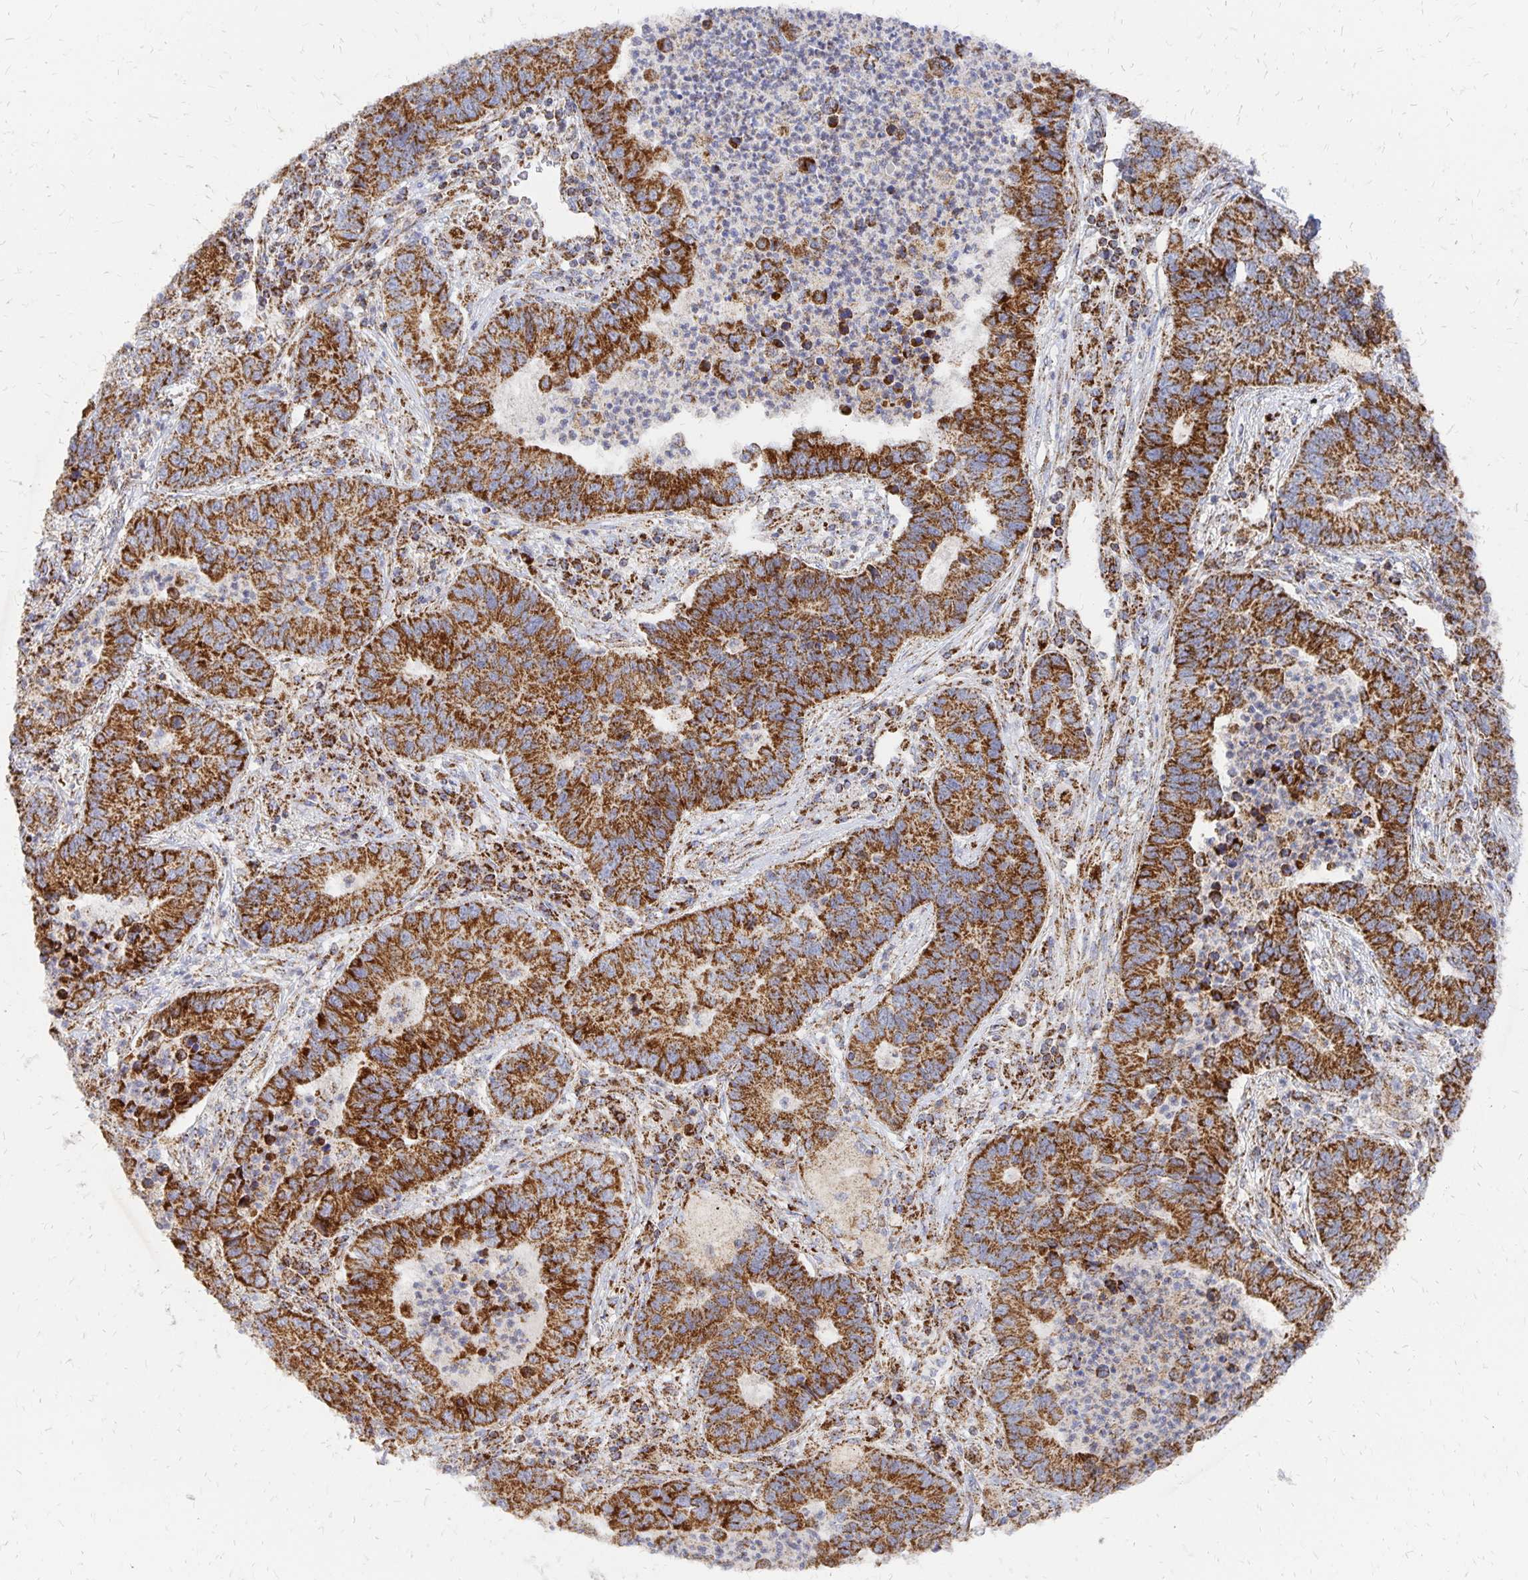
{"staining": {"intensity": "strong", "quantity": ">75%", "location": "cytoplasmic/membranous"}, "tissue": "lung cancer", "cell_type": "Tumor cells", "image_type": "cancer", "snomed": [{"axis": "morphology", "description": "Adenocarcinoma, NOS"}, {"axis": "topography", "description": "Lung"}], "caption": "Immunohistochemistry image of human lung cancer (adenocarcinoma) stained for a protein (brown), which demonstrates high levels of strong cytoplasmic/membranous expression in about >75% of tumor cells.", "gene": "STOML2", "patient": {"sex": "female", "age": 57}}